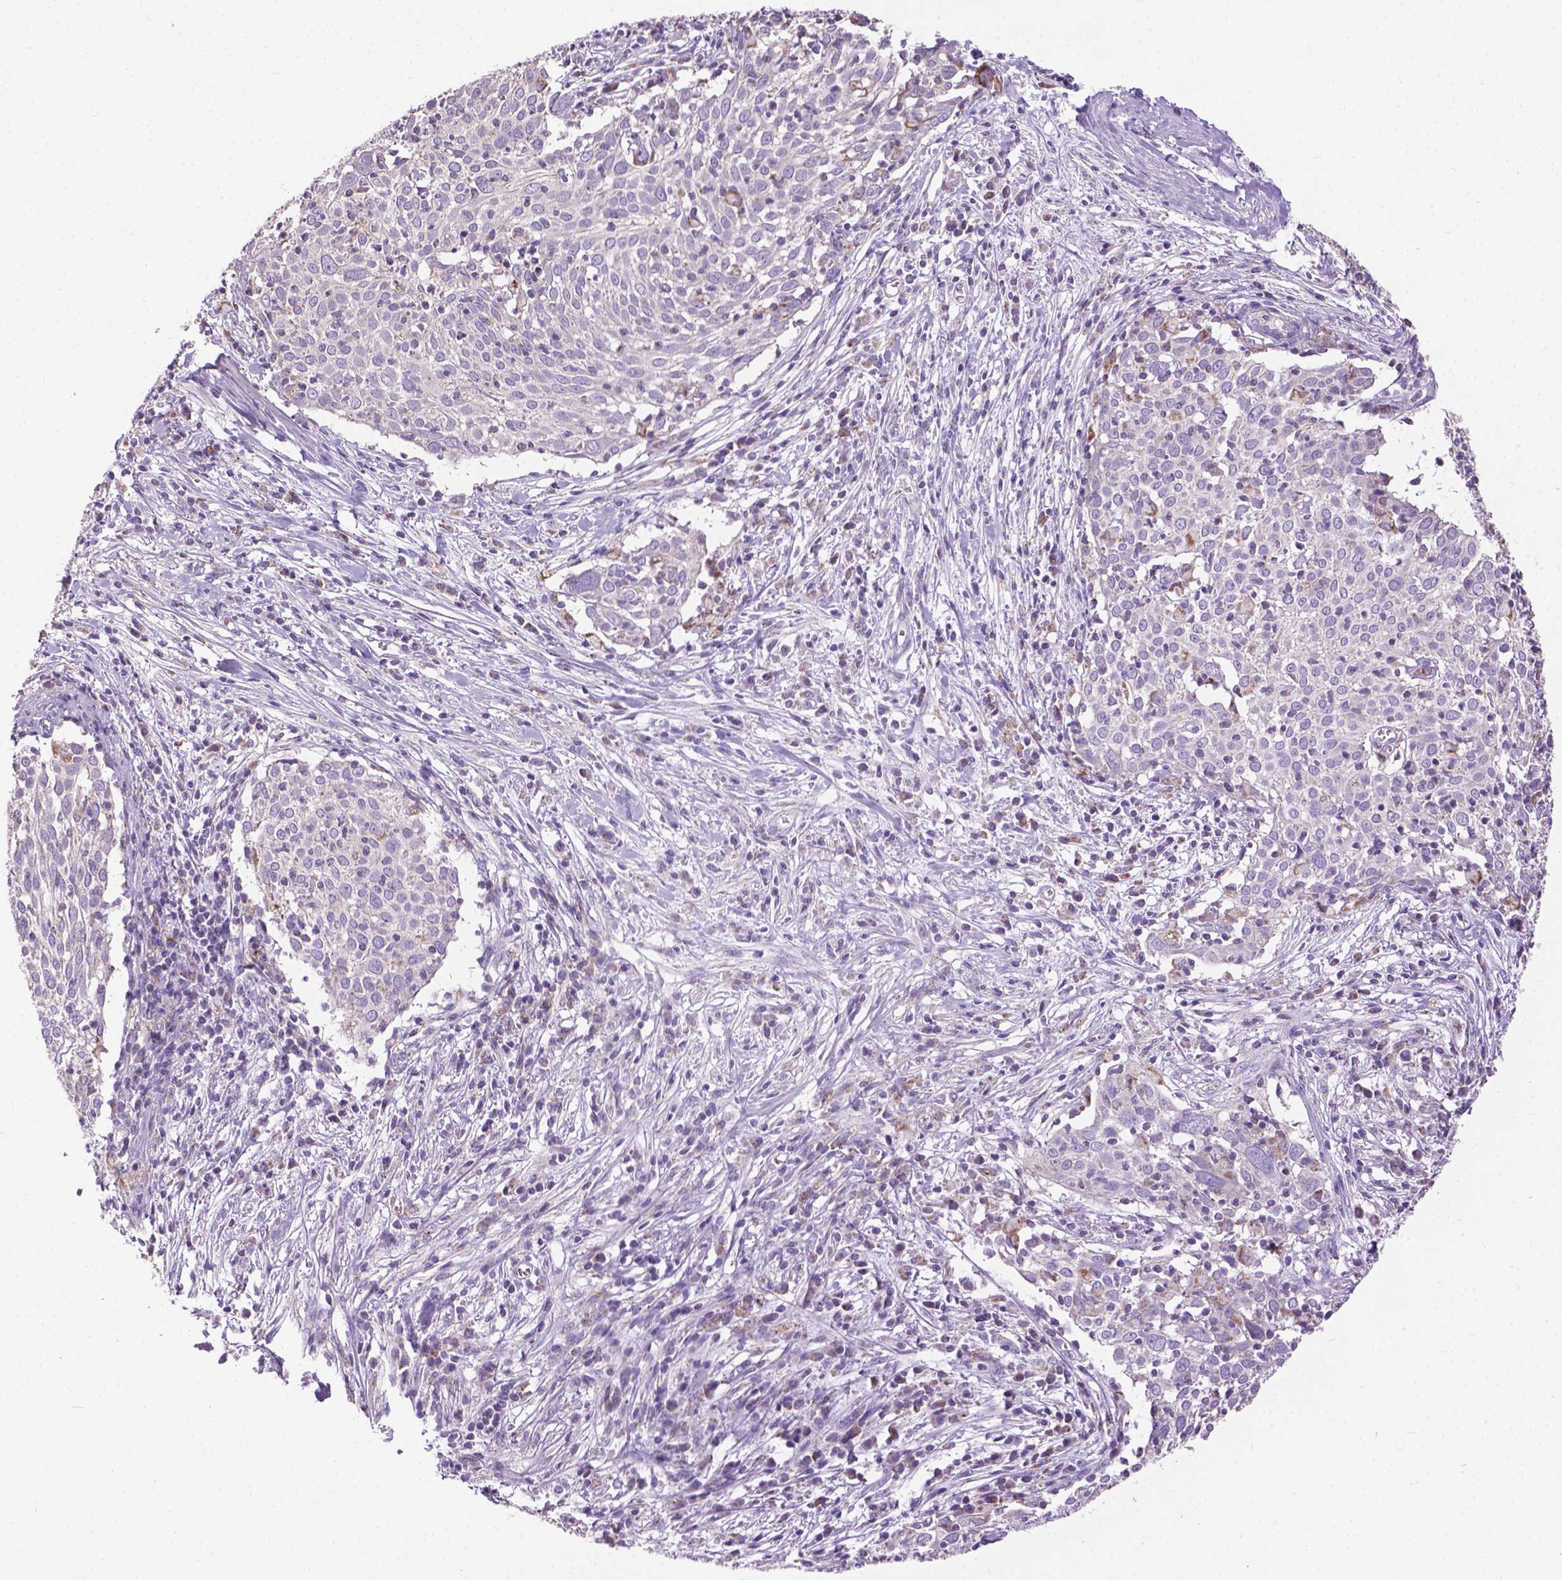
{"staining": {"intensity": "weak", "quantity": "<25%", "location": "cytoplasmic/membranous"}, "tissue": "cervical cancer", "cell_type": "Tumor cells", "image_type": "cancer", "snomed": [{"axis": "morphology", "description": "Squamous cell carcinoma, NOS"}, {"axis": "topography", "description": "Cervix"}], "caption": "Squamous cell carcinoma (cervical) was stained to show a protein in brown. There is no significant expression in tumor cells.", "gene": "VDAC1", "patient": {"sex": "female", "age": 39}}